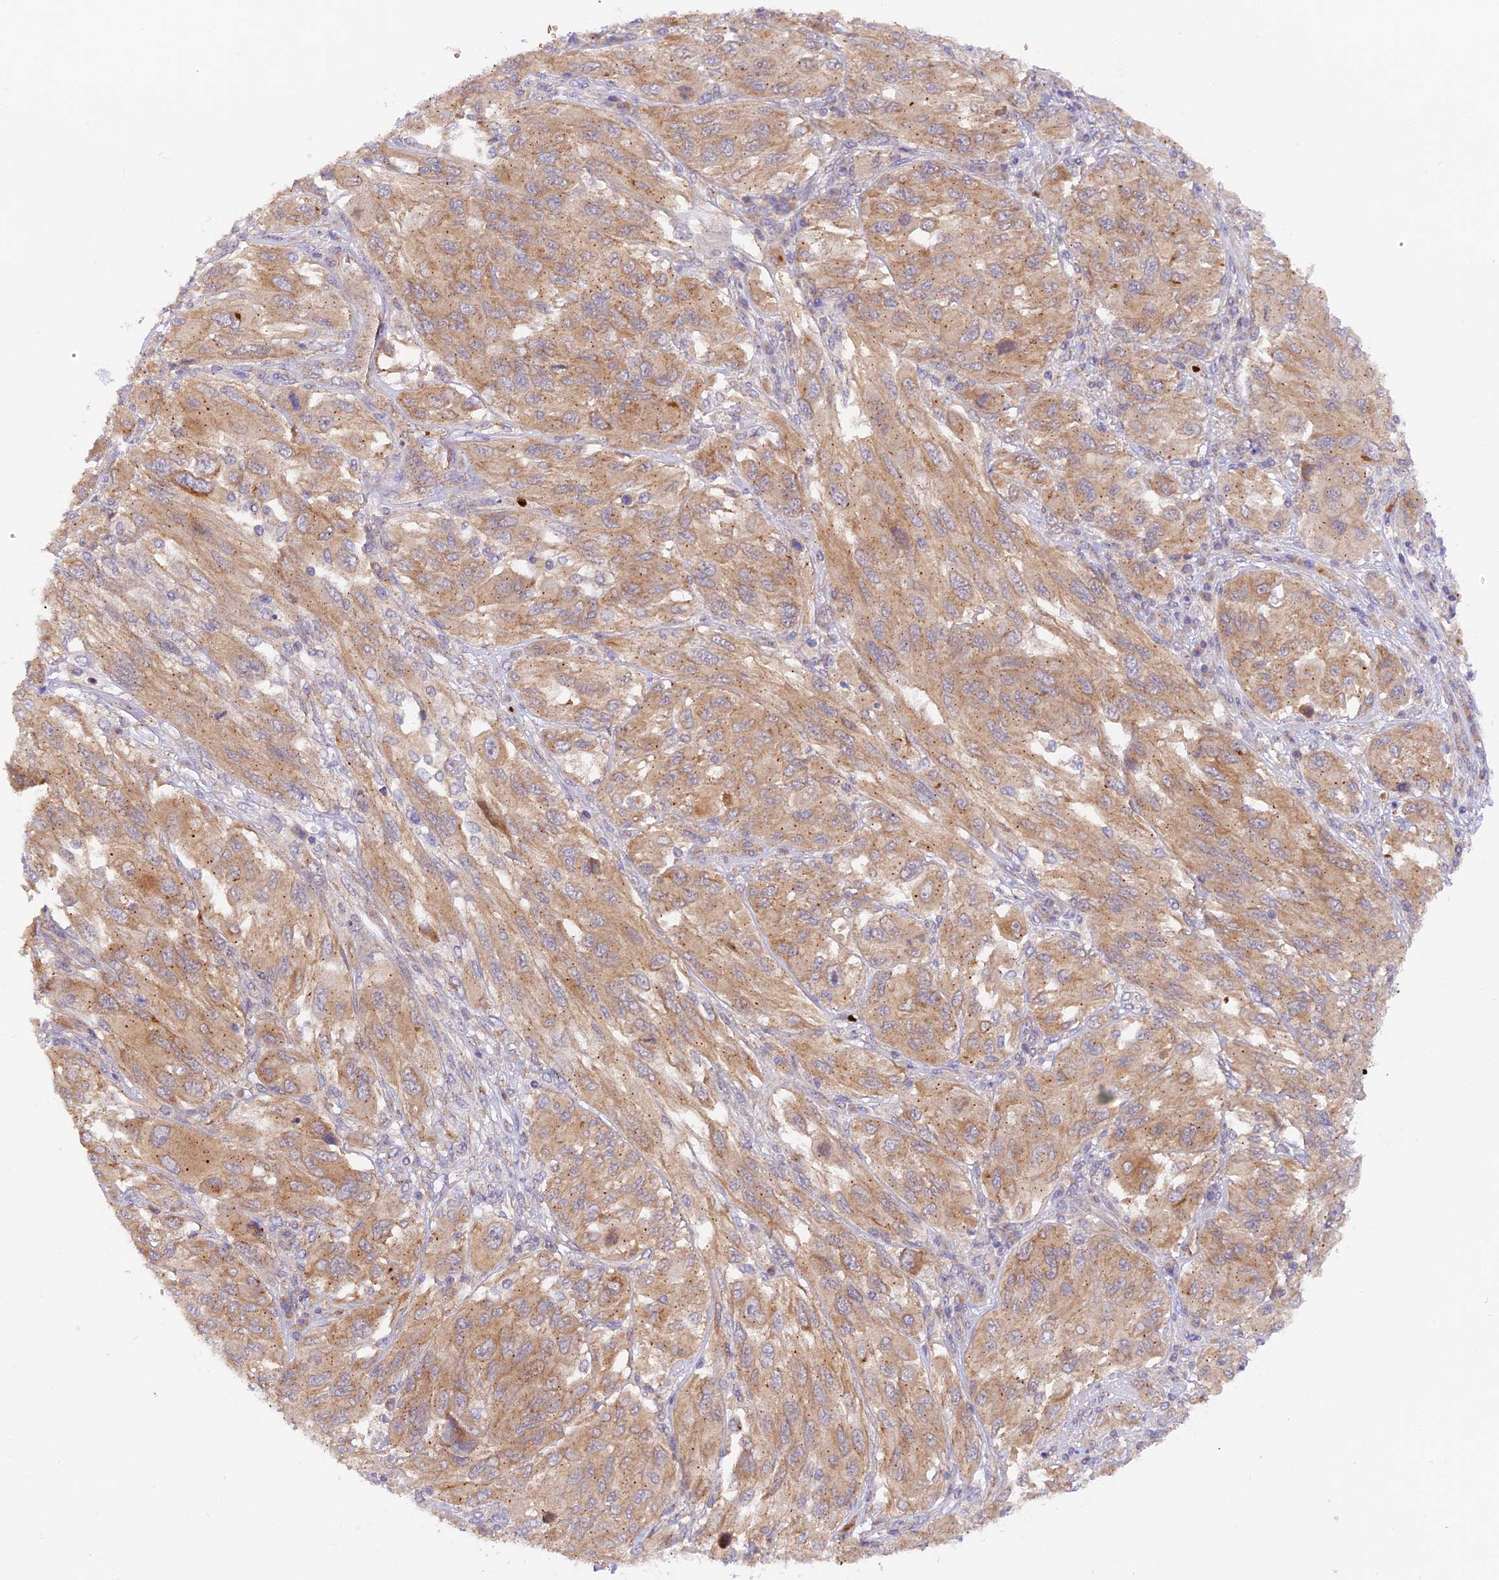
{"staining": {"intensity": "moderate", "quantity": ">75%", "location": "cytoplasmic/membranous"}, "tissue": "melanoma", "cell_type": "Tumor cells", "image_type": "cancer", "snomed": [{"axis": "morphology", "description": "Malignant melanoma, NOS"}, {"axis": "topography", "description": "Skin"}], "caption": "An image of melanoma stained for a protein shows moderate cytoplasmic/membranous brown staining in tumor cells.", "gene": "WDFY4", "patient": {"sex": "female", "age": 91}}